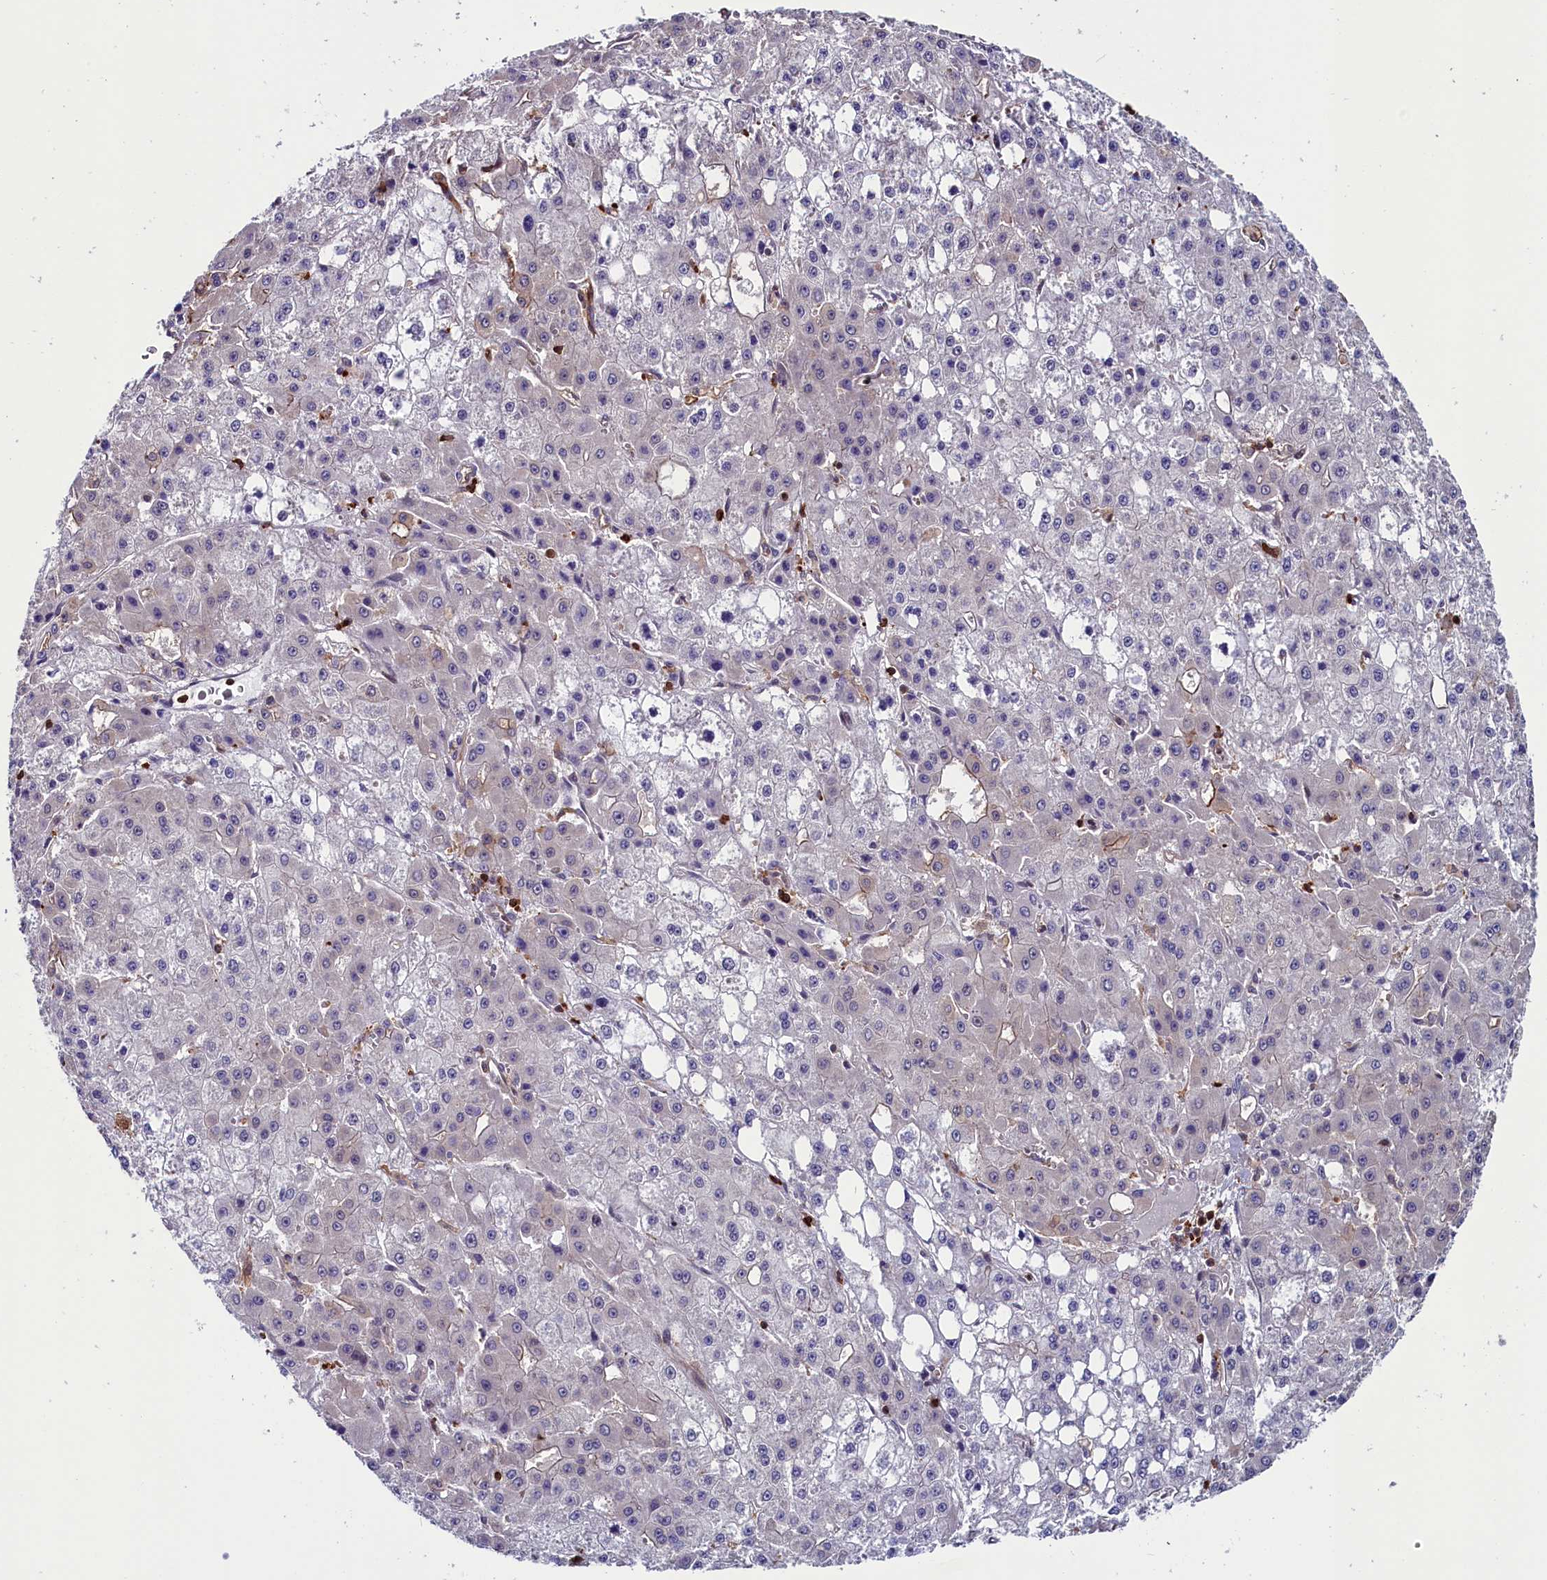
{"staining": {"intensity": "negative", "quantity": "none", "location": "none"}, "tissue": "liver cancer", "cell_type": "Tumor cells", "image_type": "cancer", "snomed": [{"axis": "morphology", "description": "Carcinoma, Hepatocellular, NOS"}, {"axis": "topography", "description": "Liver"}], "caption": "The immunohistochemistry (IHC) histopathology image has no significant positivity in tumor cells of liver cancer tissue.", "gene": "CIAPIN1", "patient": {"sex": "male", "age": 47}}